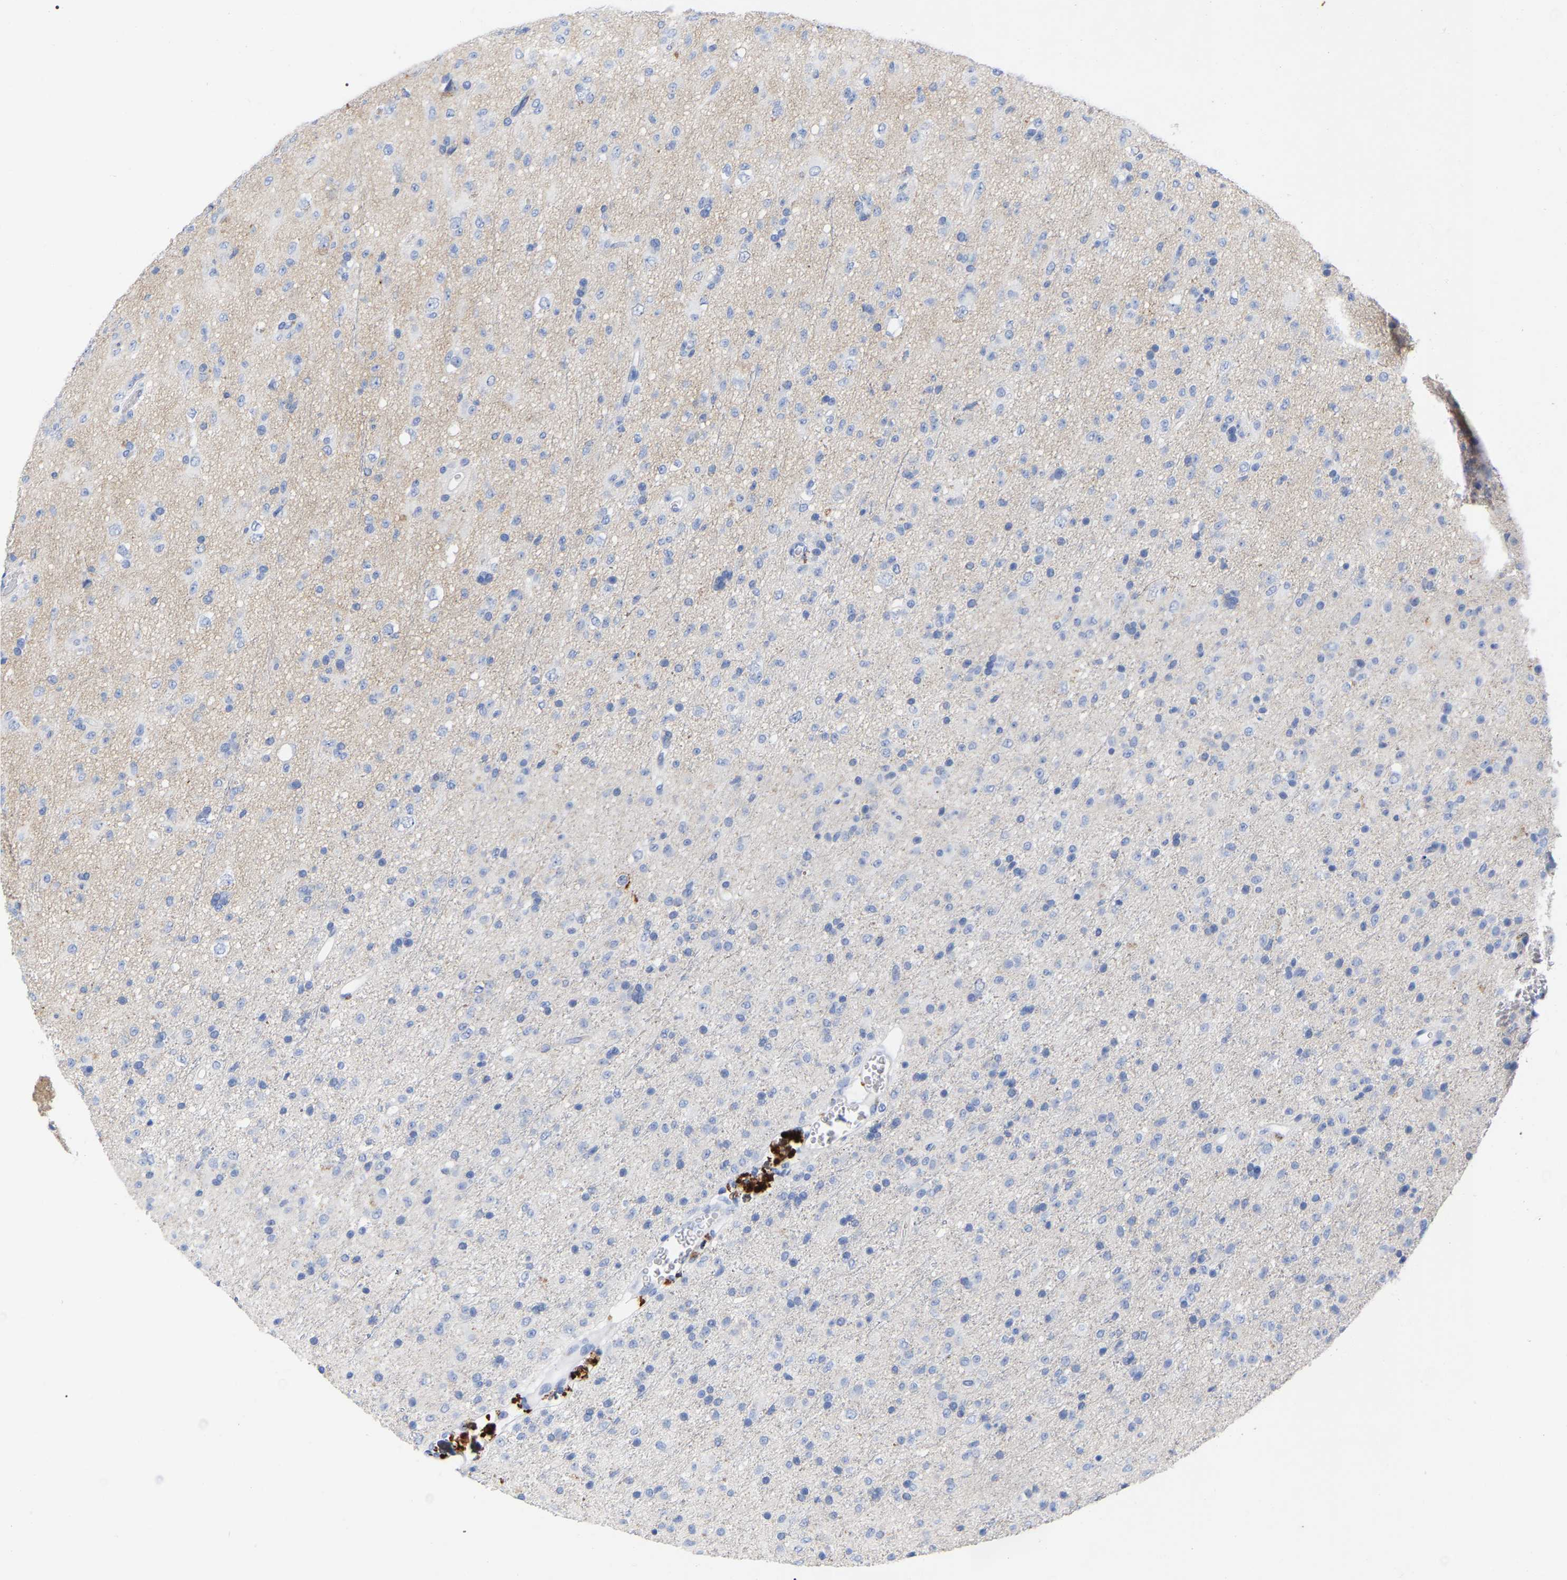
{"staining": {"intensity": "negative", "quantity": "none", "location": "none"}, "tissue": "glioma", "cell_type": "Tumor cells", "image_type": "cancer", "snomed": [{"axis": "morphology", "description": "Glioma, malignant, Low grade"}, {"axis": "topography", "description": "Brain"}], "caption": "Human low-grade glioma (malignant) stained for a protein using immunohistochemistry (IHC) demonstrates no expression in tumor cells.", "gene": "HAPLN1", "patient": {"sex": "male", "age": 65}}